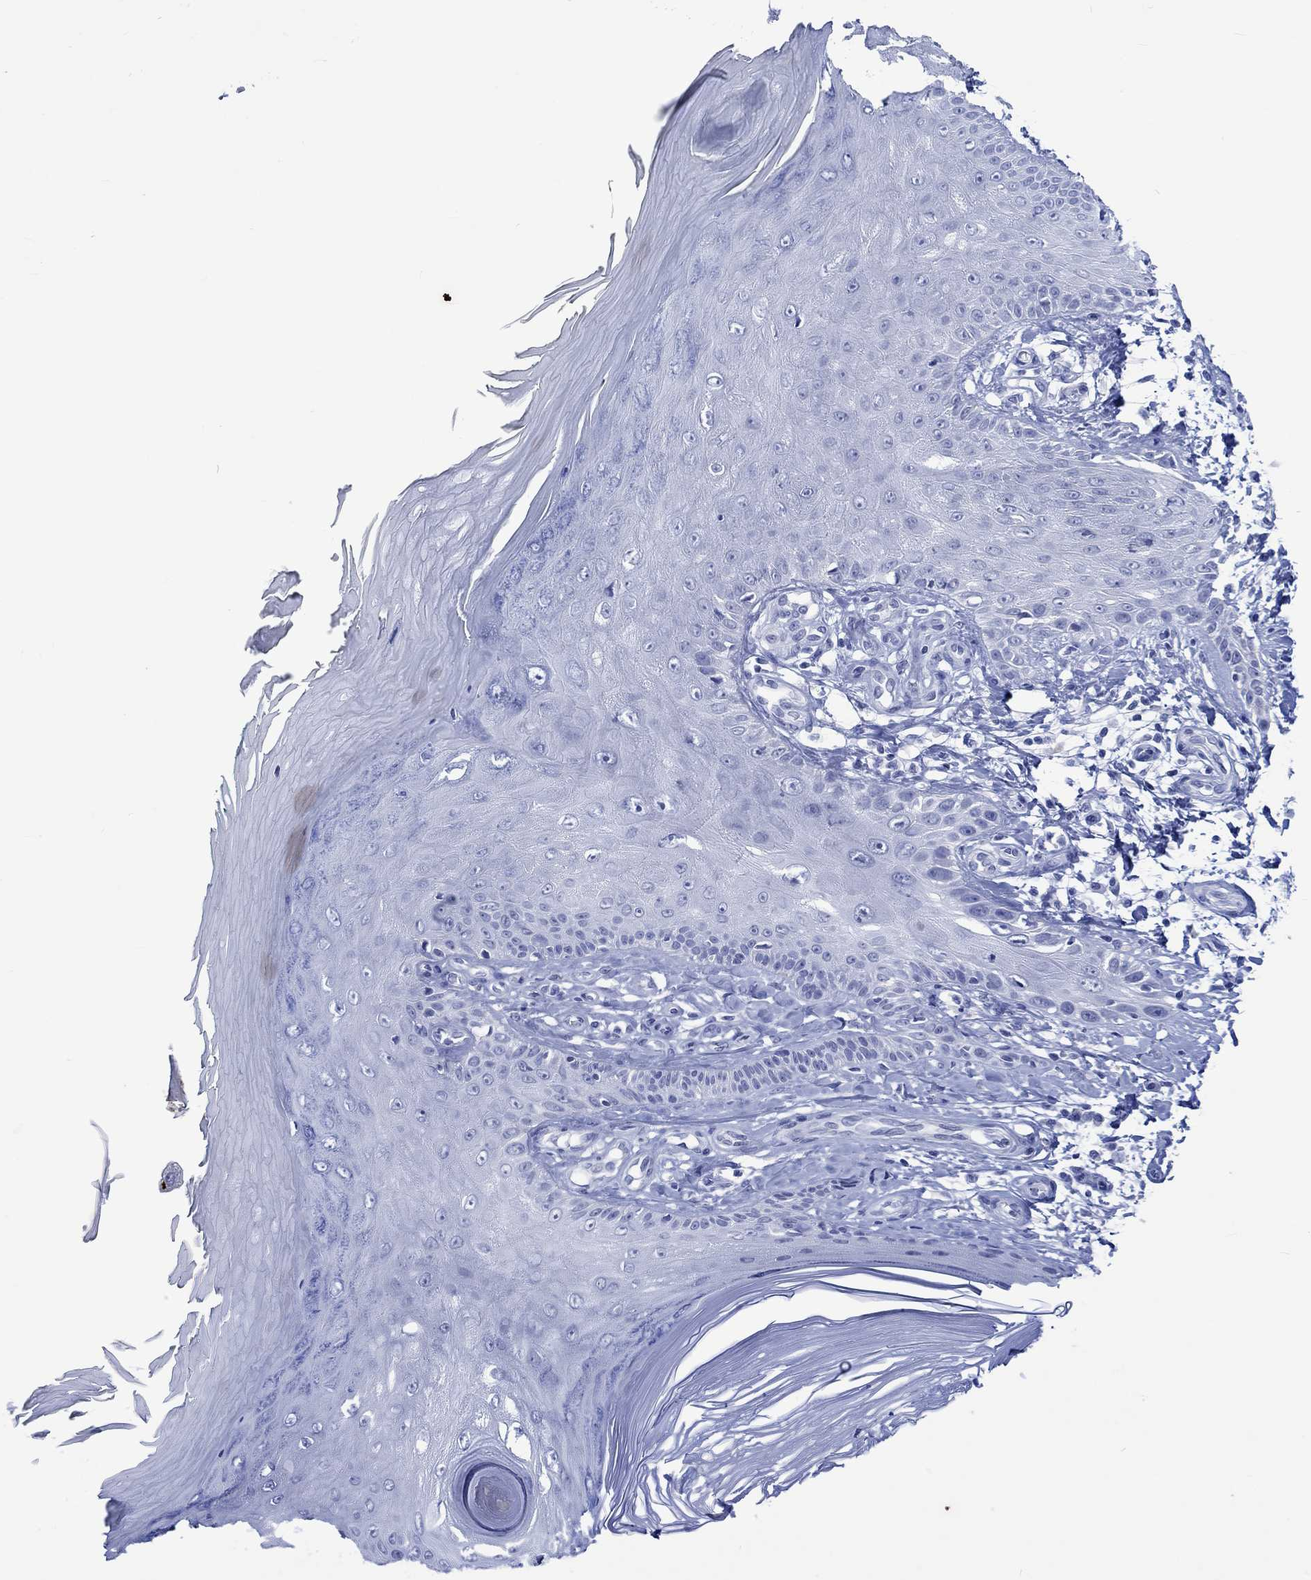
{"staining": {"intensity": "negative", "quantity": "none", "location": "none"}, "tissue": "skin", "cell_type": "Fibroblasts", "image_type": "normal", "snomed": [{"axis": "morphology", "description": "Normal tissue, NOS"}, {"axis": "morphology", "description": "Inflammation, NOS"}, {"axis": "morphology", "description": "Fibrosis, NOS"}, {"axis": "topography", "description": "Skin"}], "caption": "Immunohistochemistry photomicrograph of unremarkable skin stained for a protein (brown), which displays no positivity in fibroblasts.", "gene": "KLHL33", "patient": {"sex": "male", "age": 71}}